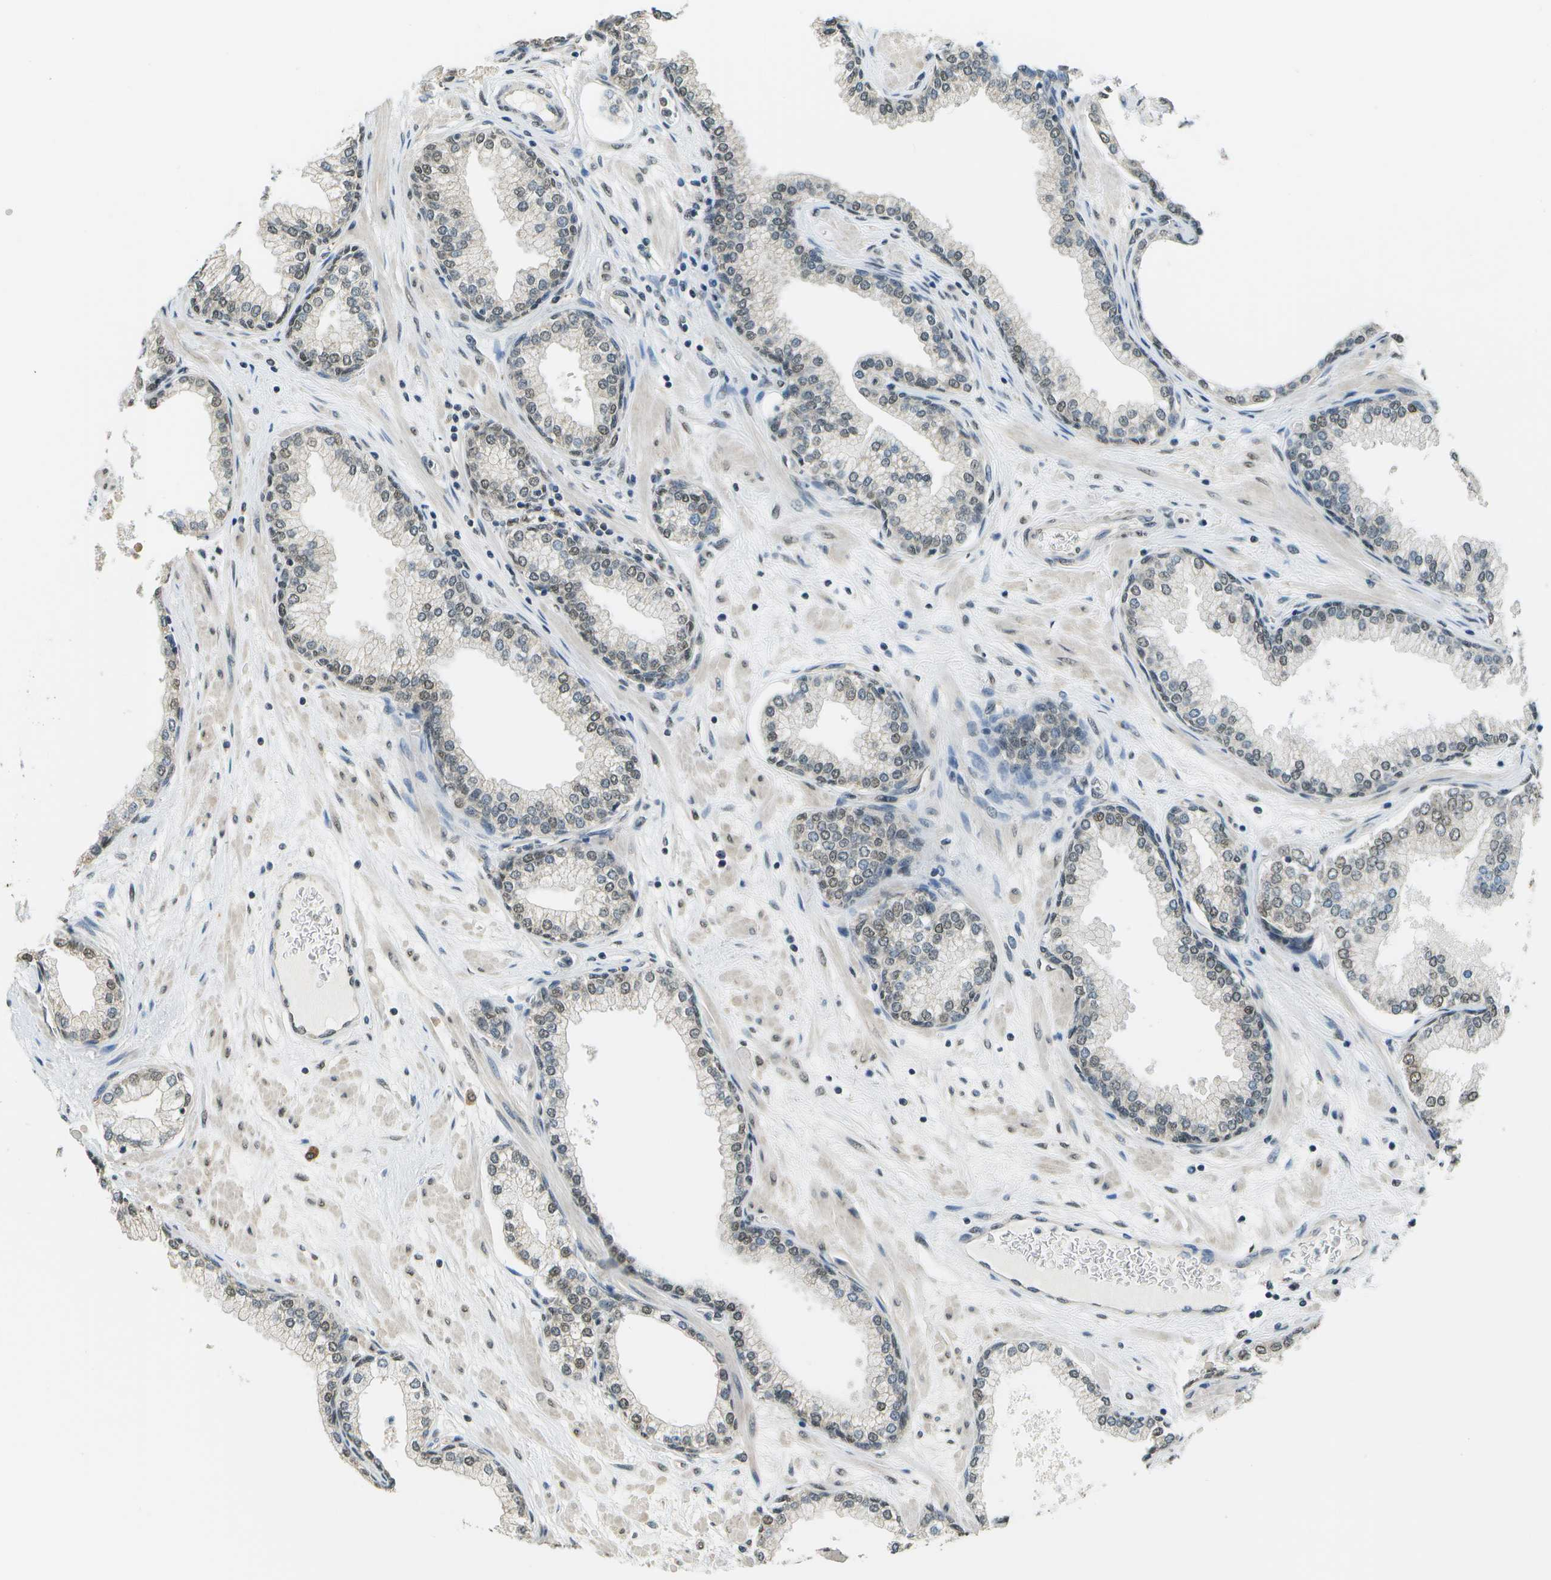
{"staining": {"intensity": "weak", "quantity": "25%-75%", "location": "cytoplasmic/membranous,nuclear"}, "tissue": "prostate", "cell_type": "Glandular cells", "image_type": "normal", "snomed": [{"axis": "morphology", "description": "Normal tissue, NOS"}, {"axis": "morphology", "description": "Urothelial carcinoma, Low grade"}, {"axis": "topography", "description": "Urinary bladder"}, {"axis": "topography", "description": "Prostate"}], "caption": "This micrograph displays IHC staining of benign prostate, with low weak cytoplasmic/membranous,nuclear positivity in approximately 25%-75% of glandular cells.", "gene": "ABL2", "patient": {"sex": "male", "age": 60}}